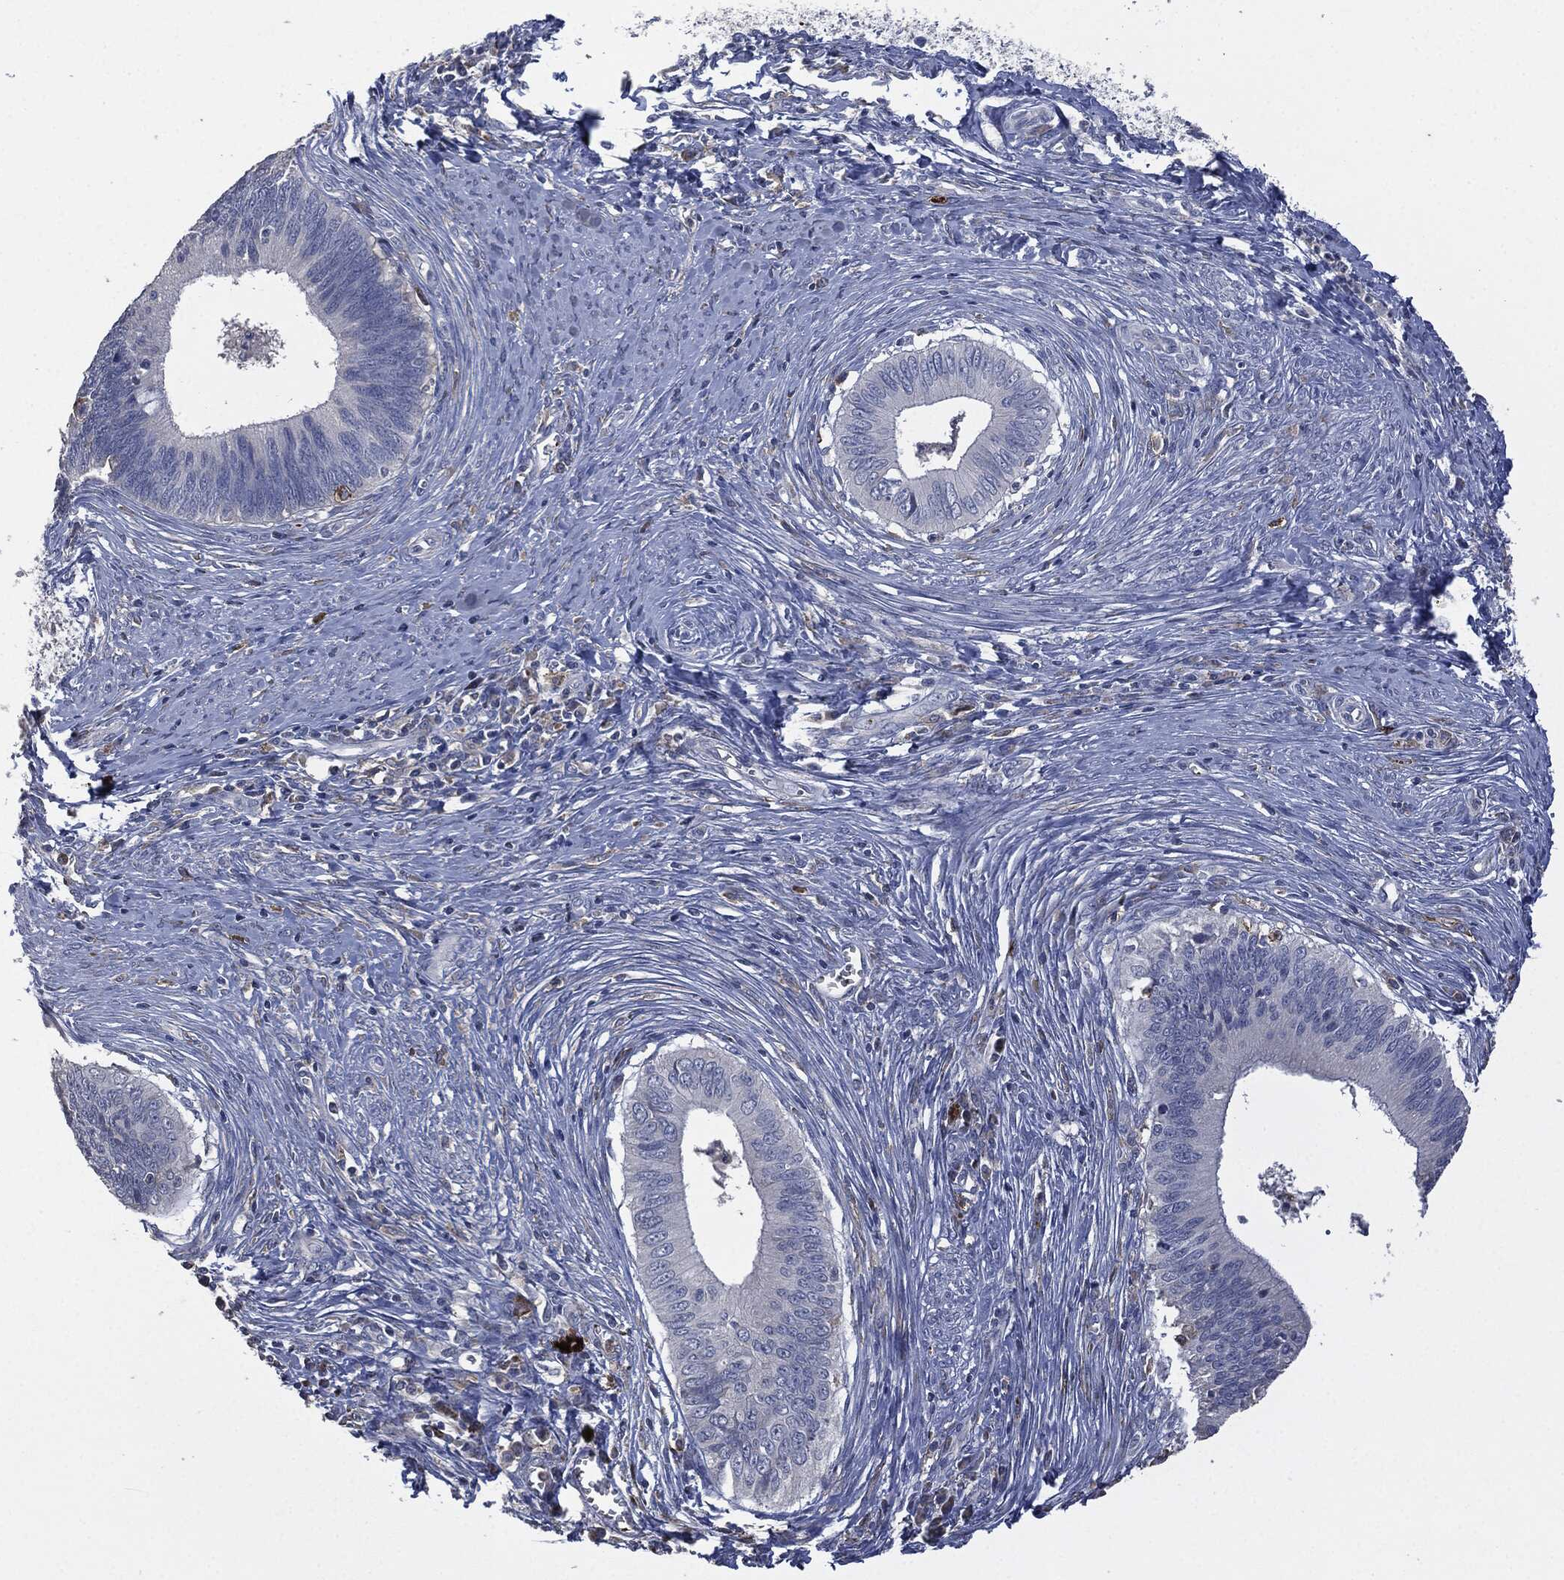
{"staining": {"intensity": "negative", "quantity": "none", "location": "none"}, "tissue": "cervical cancer", "cell_type": "Tumor cells", "image_type": "cancer", "snomed": [{"axis": "morphology", "description": "Adenocarcinoma, NOS"}, {"axis": "topography", "description": "Cervix"}], "caption": "Immunohistochemistry of human adenocarcinoma (cervical) displays no staining in tumor cells. The staining is performed using DAB brown chromogen with nuclei counter-stained in using hematoxylin.", "gene": "CD33", "patient": {"sex": "female", "age": 42}}